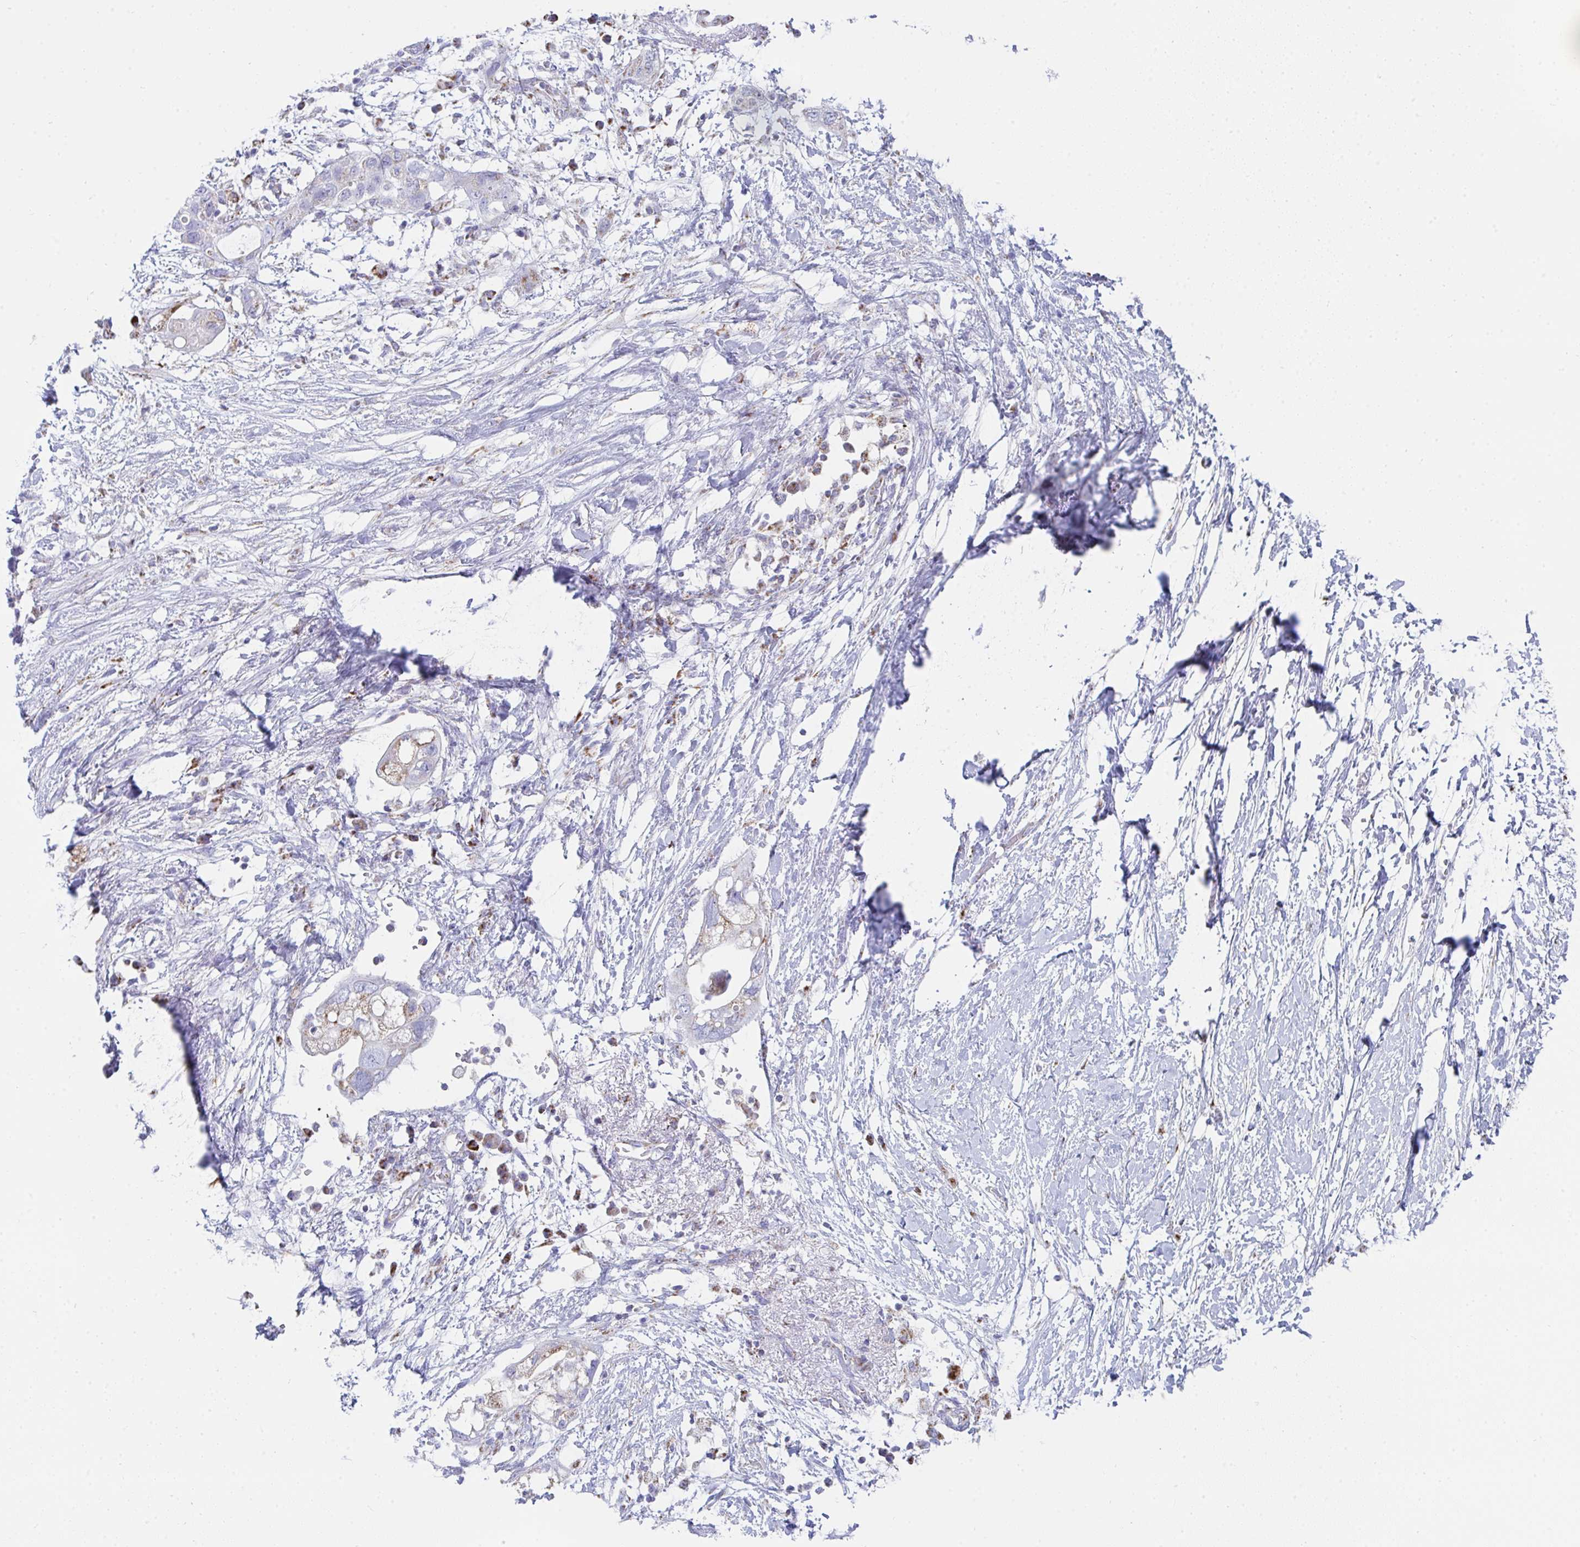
{"staining": {"intensity": "moderate", "quantity": "25%-75%", "location": "cytoplasmic/membranous"}, "tissue": "pancreatic cancer", "cell_type": "Tumor cells", "image_type": "cancer", "snomed": [{"axis": "morphology", "description": "Adenocarcinoma, NOS"}, {"axis": "topography", "description": "Pancreas"}], "caption": "Immunohistochemical staining of human pancreatic adenocarcinoma shows moderate cytoplasmic/membranous protein staining in about 25%-75% of tumor cells.", "gene": "AIFM1", "patient": {"sex": "female", "age": 72}}